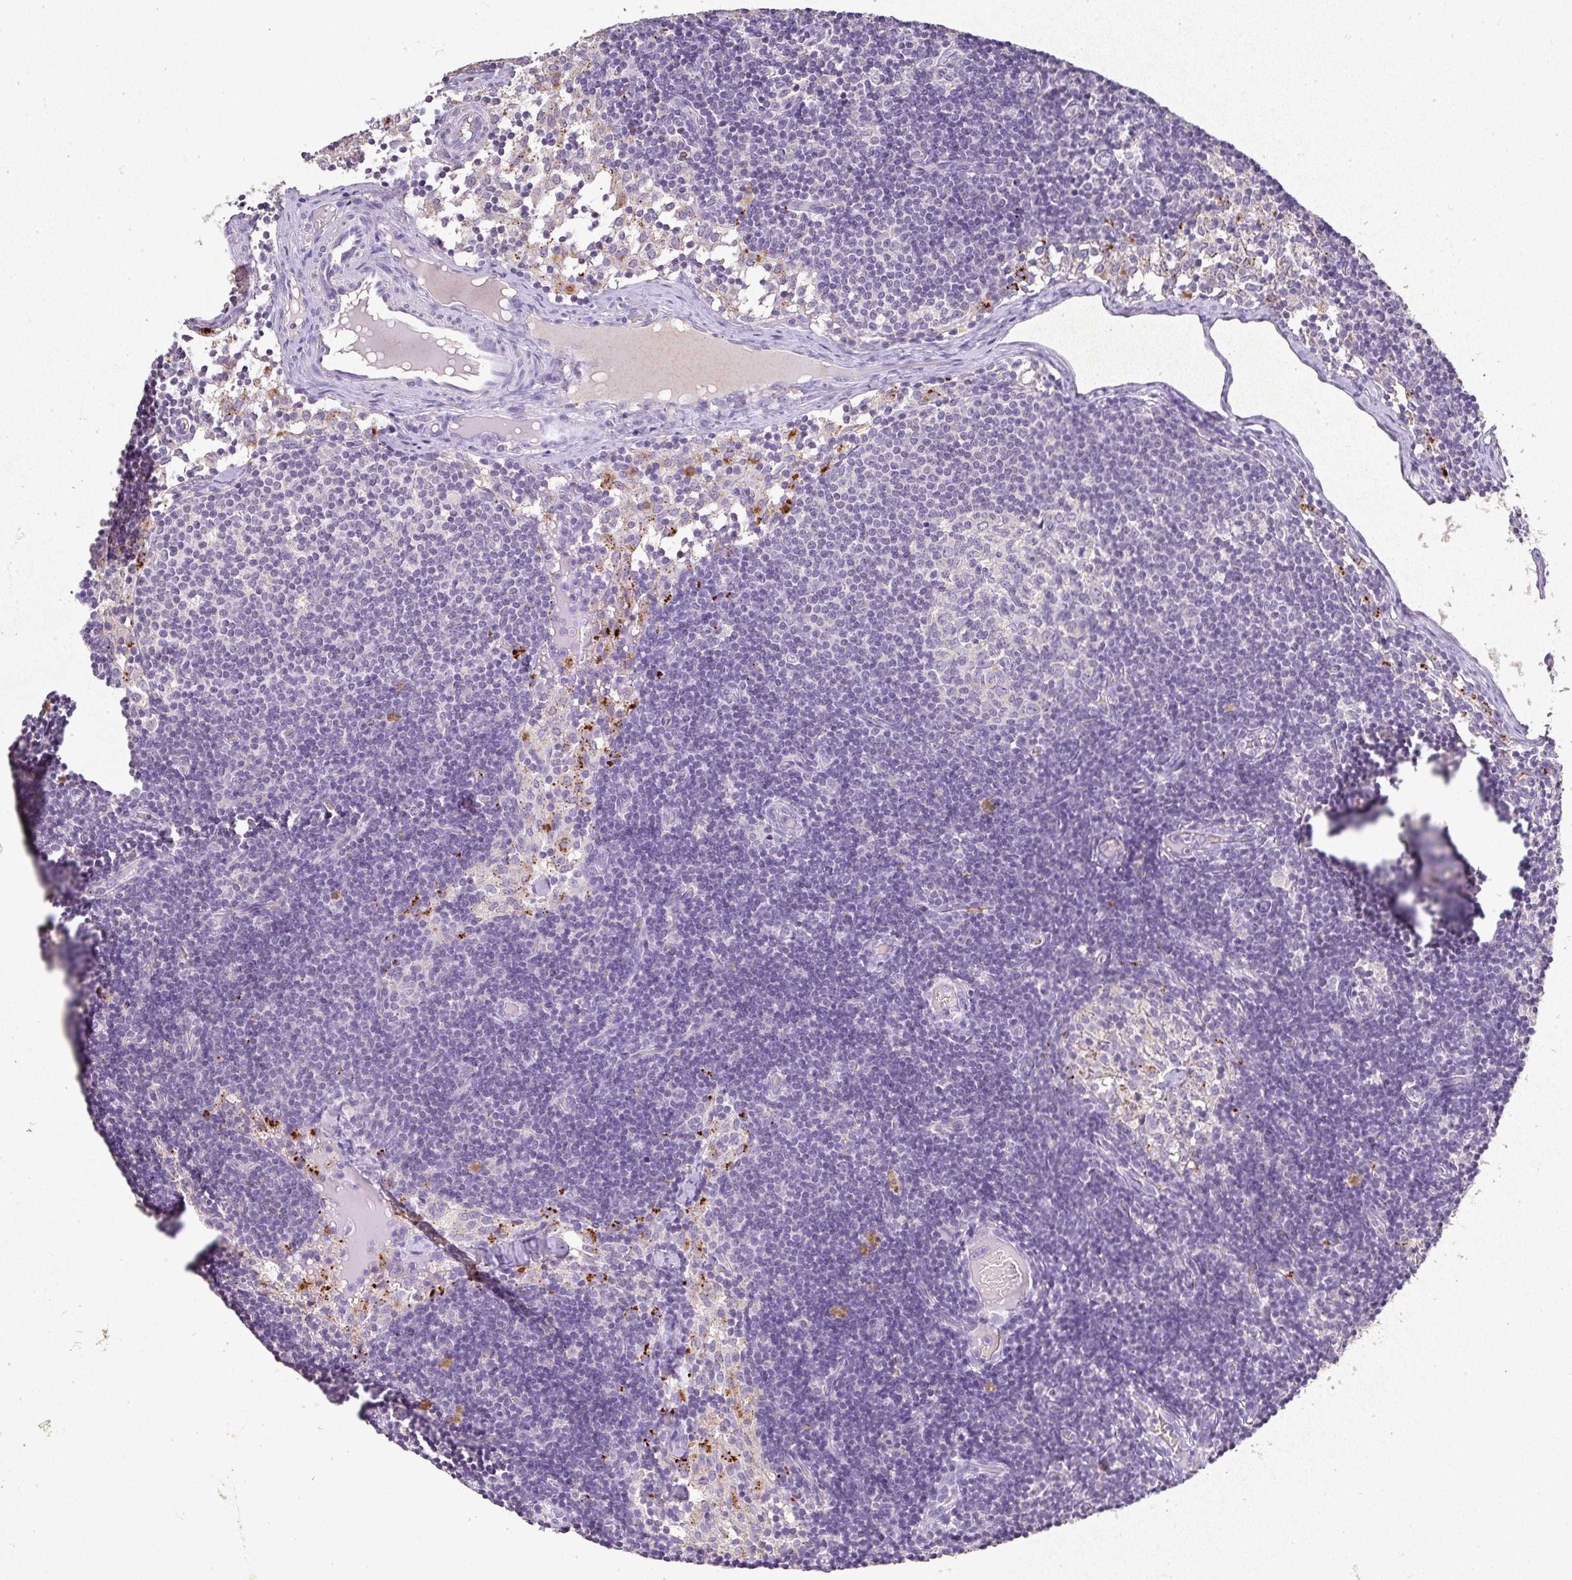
{"staining": {"intensity": "negative", "quantity": "none", "location": "none"}, "tissue": "lymph node", "cell_type": "Germinal center cells", "image_type": "normal", "snomed": [{"axis": "morphology", "description": "Normal tissue, NOS"}, {"axis": "topography", "description": "Lymph node"}], "caption": "This is a photomicrograph of immunohistochemistry (IHC) staining of benign lymph node, which shows no expression in germinal center cells. The staining is performed using DAB (3,3'-diaminobenzidine) brown chromogen with nuclei counter-stained in using hematoxylin.", "gene": "RPS2", "patient": {"sex": "female", "age": 31}}